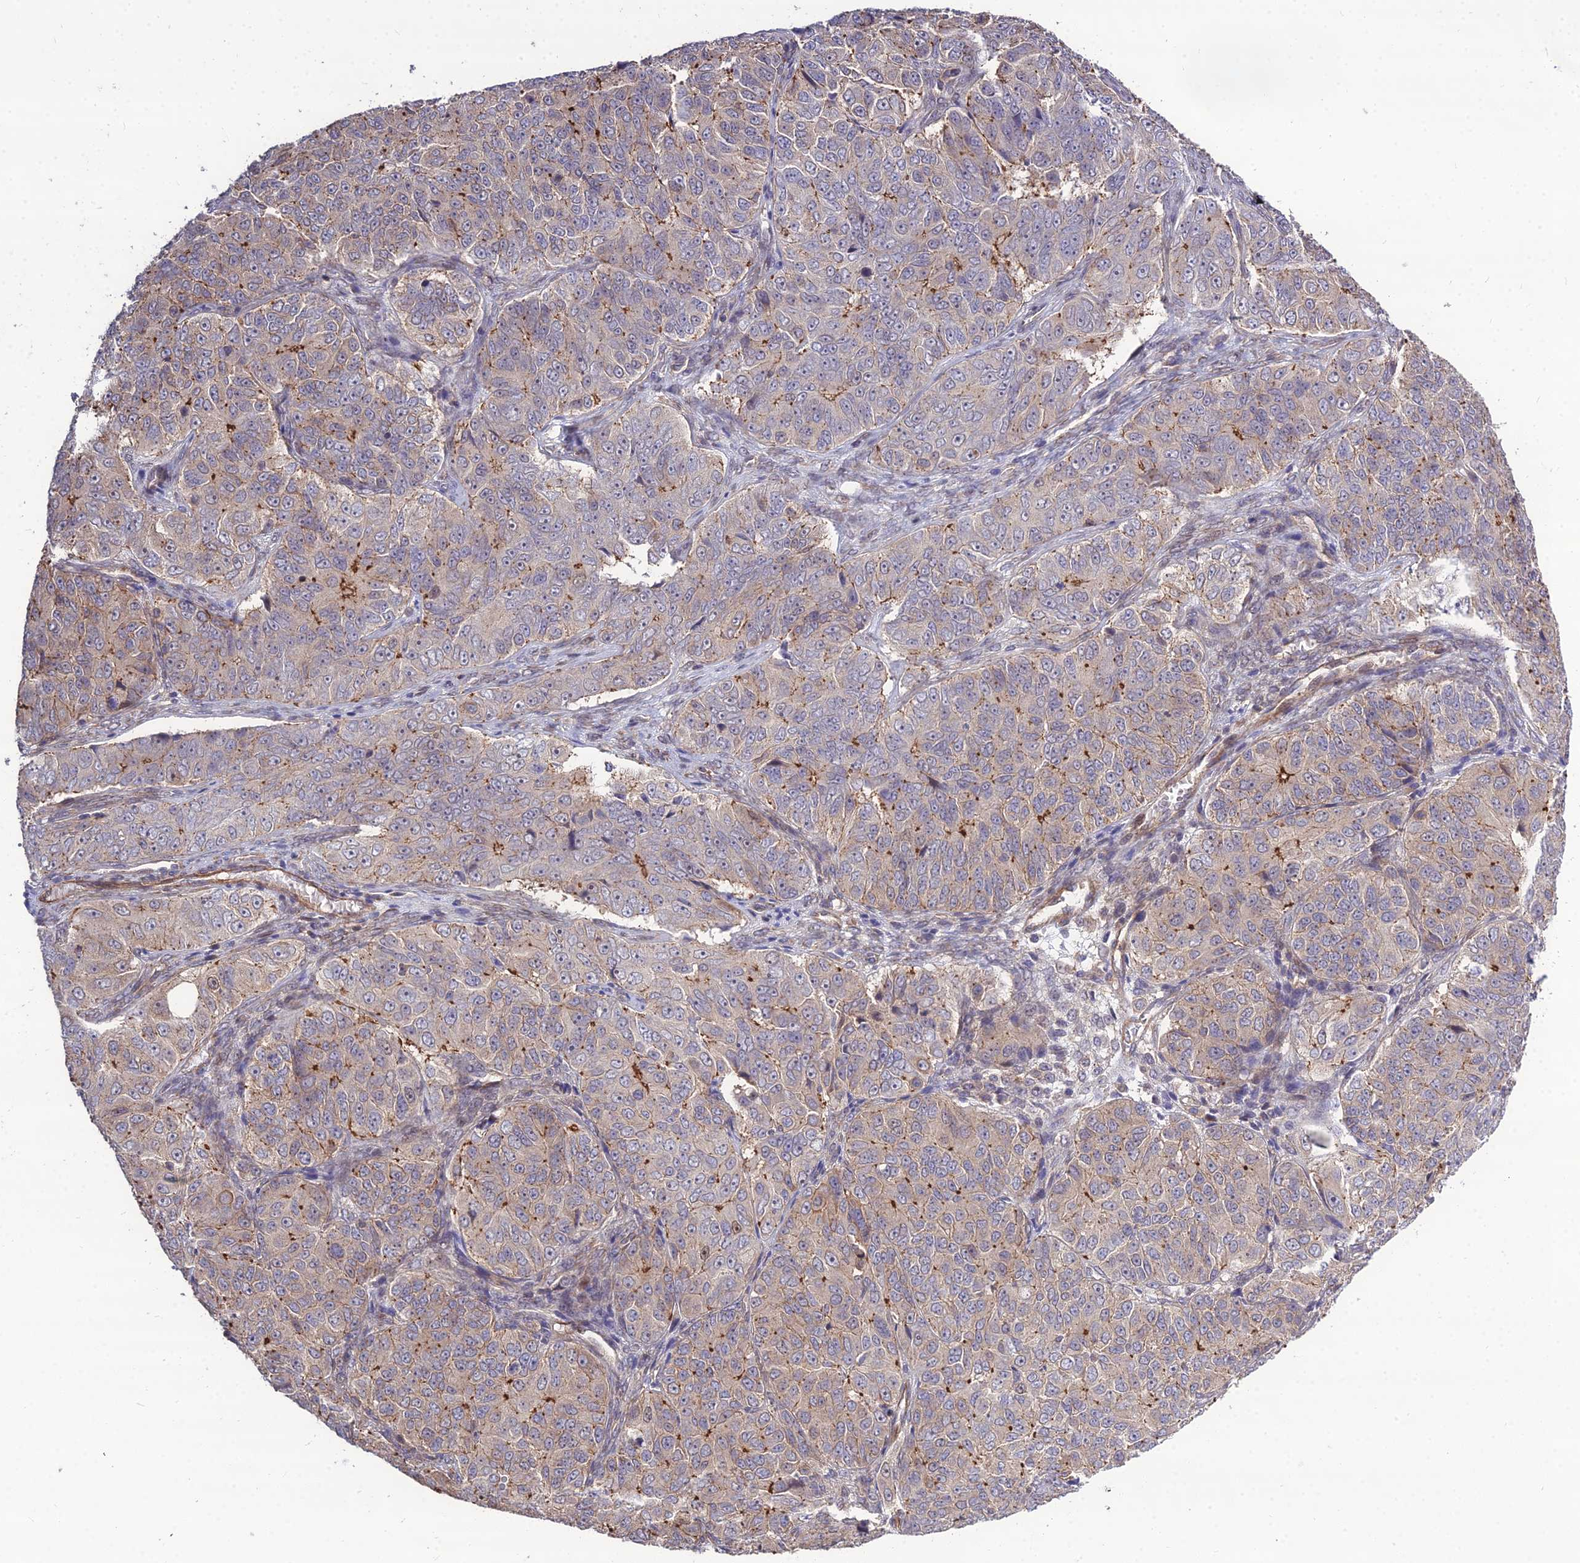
{"staining": {"intensity": "weak", "quantity": "25%-75%", "location": "cytoplasmic/membranous"}, "tissue": "ovarian cancer", "cell_type": "Tumor cells", "image_type": "cancer", "snomed": [{"axis": "morphology", "description": "Carcinoma, endometroid"}, {"axis": "topography", "description": "Ovary"}], "caption": "Protein expression analysis of human endometroid carcinoma (ovarian) reveals weak cytoplasmic/membranous staining in about 25%-75% of tumor cells.", "gene": "TSPYL2", "patient": {"sex": "female", "age": 51}}